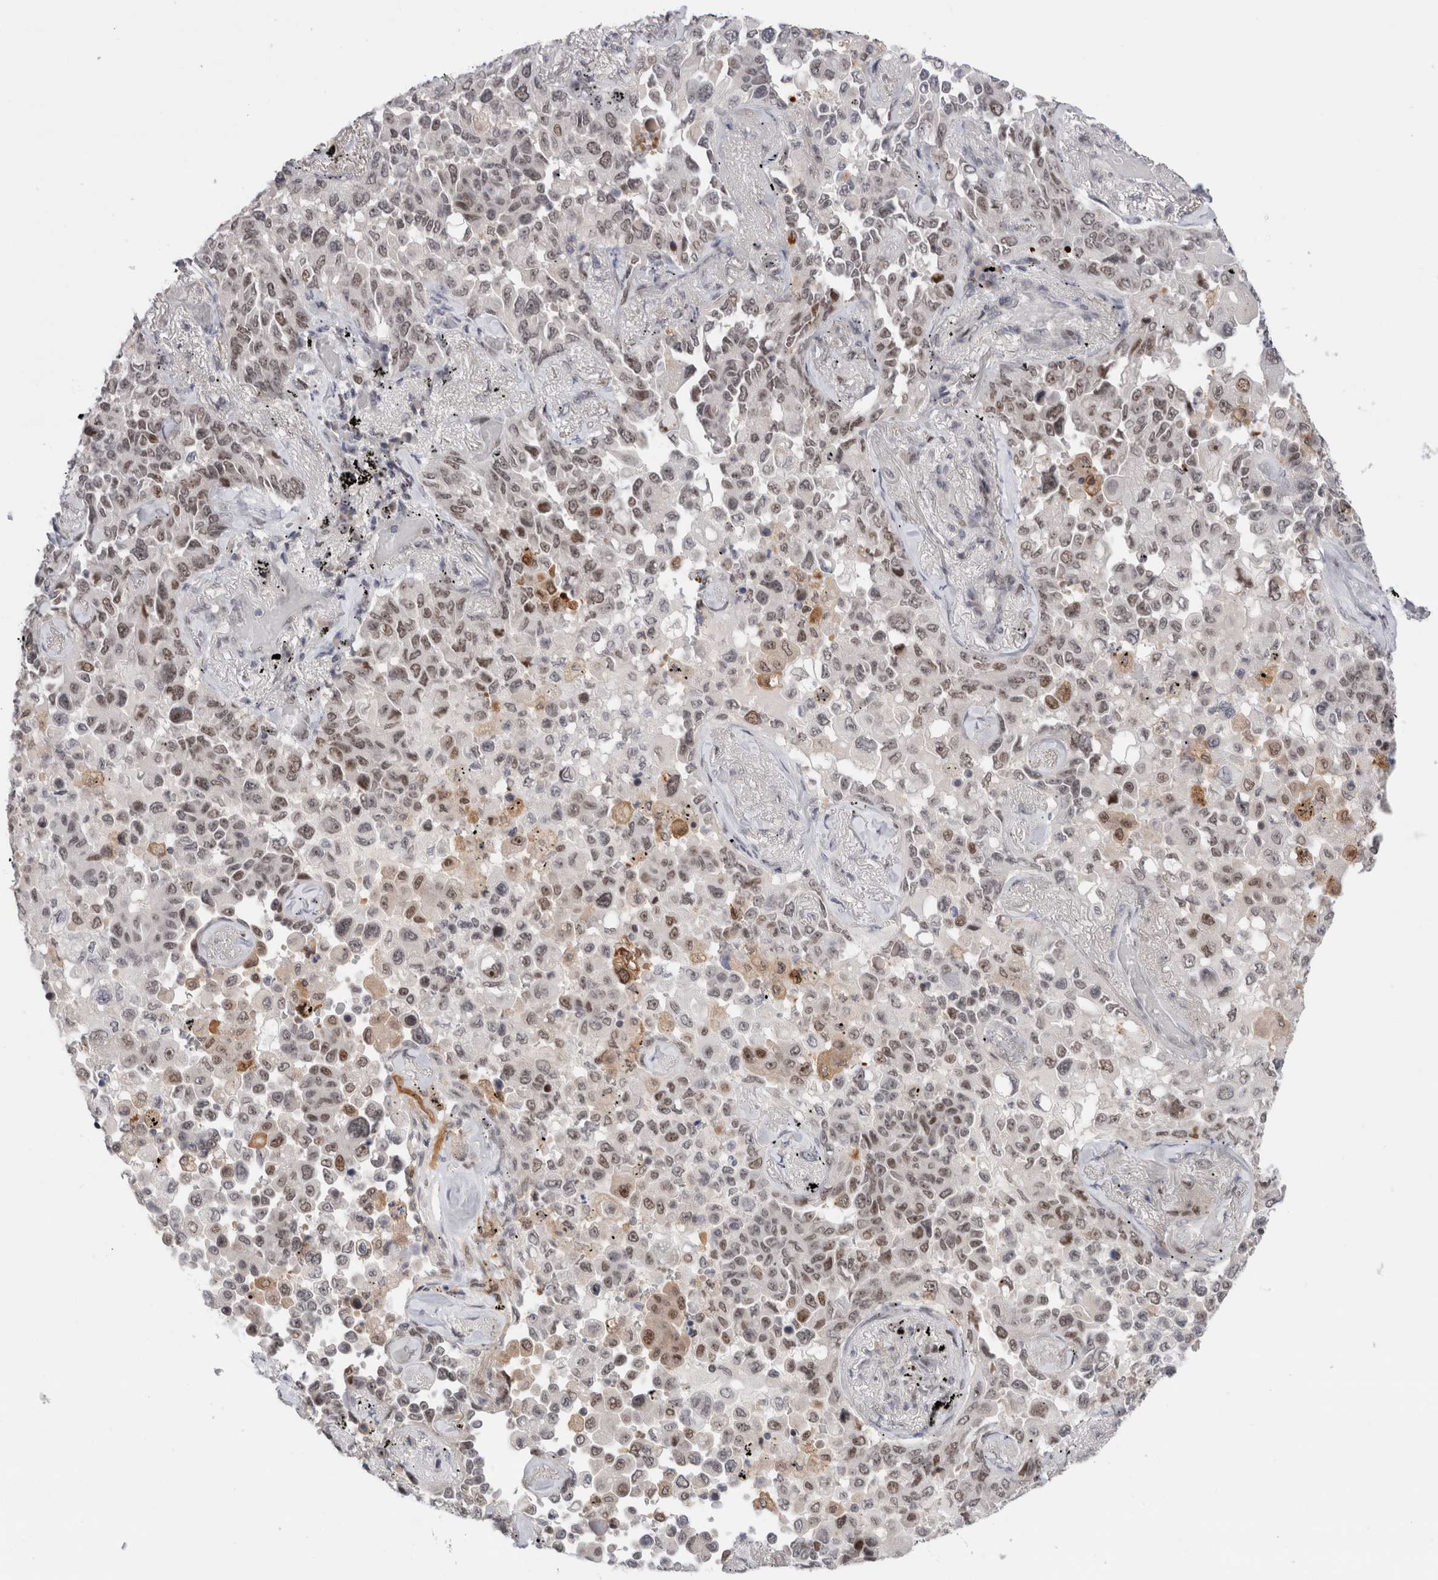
{"staining": {"intensity": "weak", "quantity": ">75%", "location": "nuclear"}, "tissue": "lung cancer", "cell_type": "Tumor cells", "image_type": "cancer", "snomed": [{"axis": "morphology", "description": "Adenocarcinoma, NOS"}, {"axis": "topography", "description": "Lung"}], "caption": "Immunohistochemical staining of human lung adenocarcinoma reveals low levels of weak nuclear positivity in about >75% of tumor cells.", "gene": "ZNF521", "patient": {"sex": "female", "age": 67}}